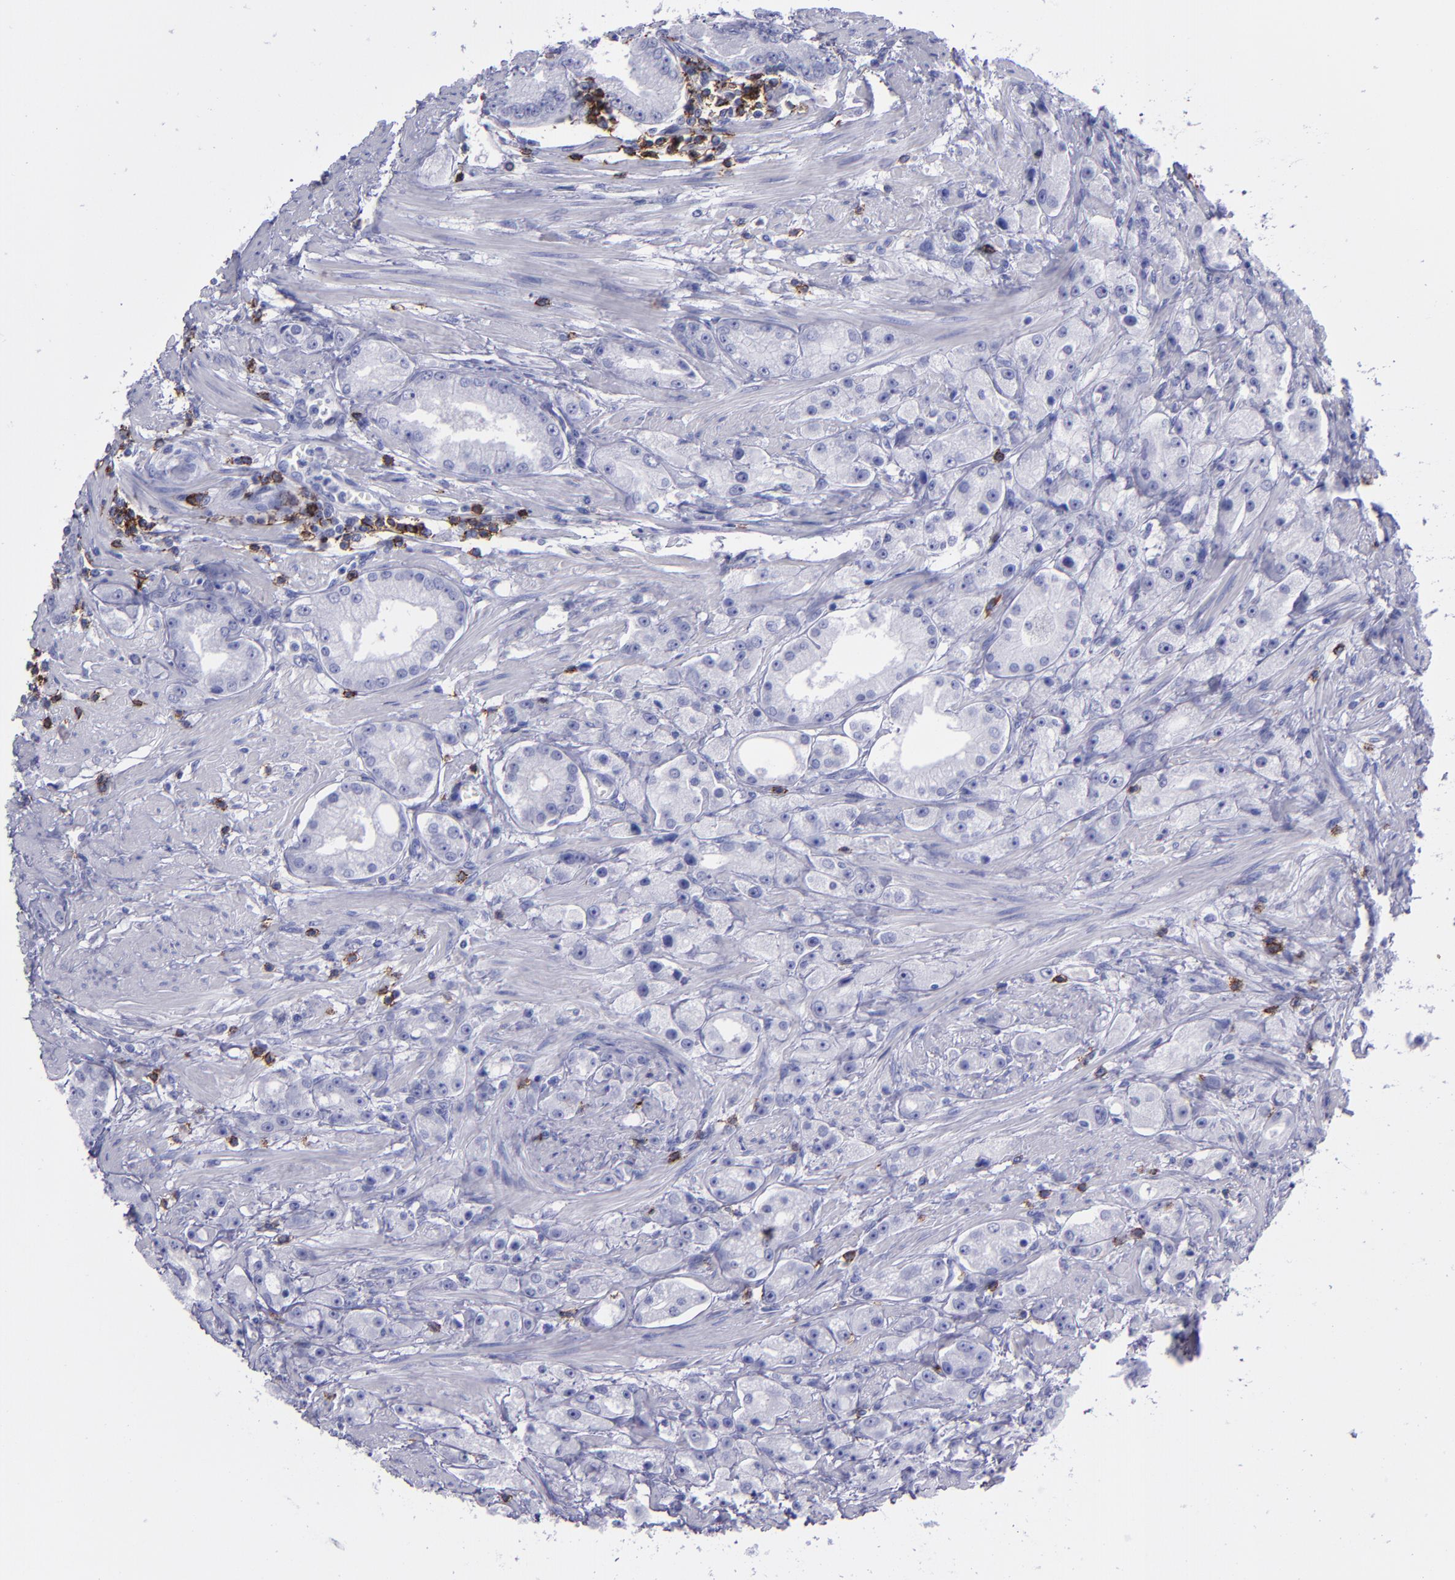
{"staining": {"intensity": "negative", "quantity": "none", "location": "none"}, "tissue": "prostate cancer", "cell_type": "Tumor cells", "image_type": "cancer", "snomed": [{"axis": "morphology", "description": "Adenocarcinoma, Medium grade"}, {"axis": "topography", "description": "Prostate"}], "caption": "Tumor cells show no significant protein expression in medium-grade adenocarcinoma (prostate).", "gene": "CD6", "patient": {"sex": "male", "age": 72}}